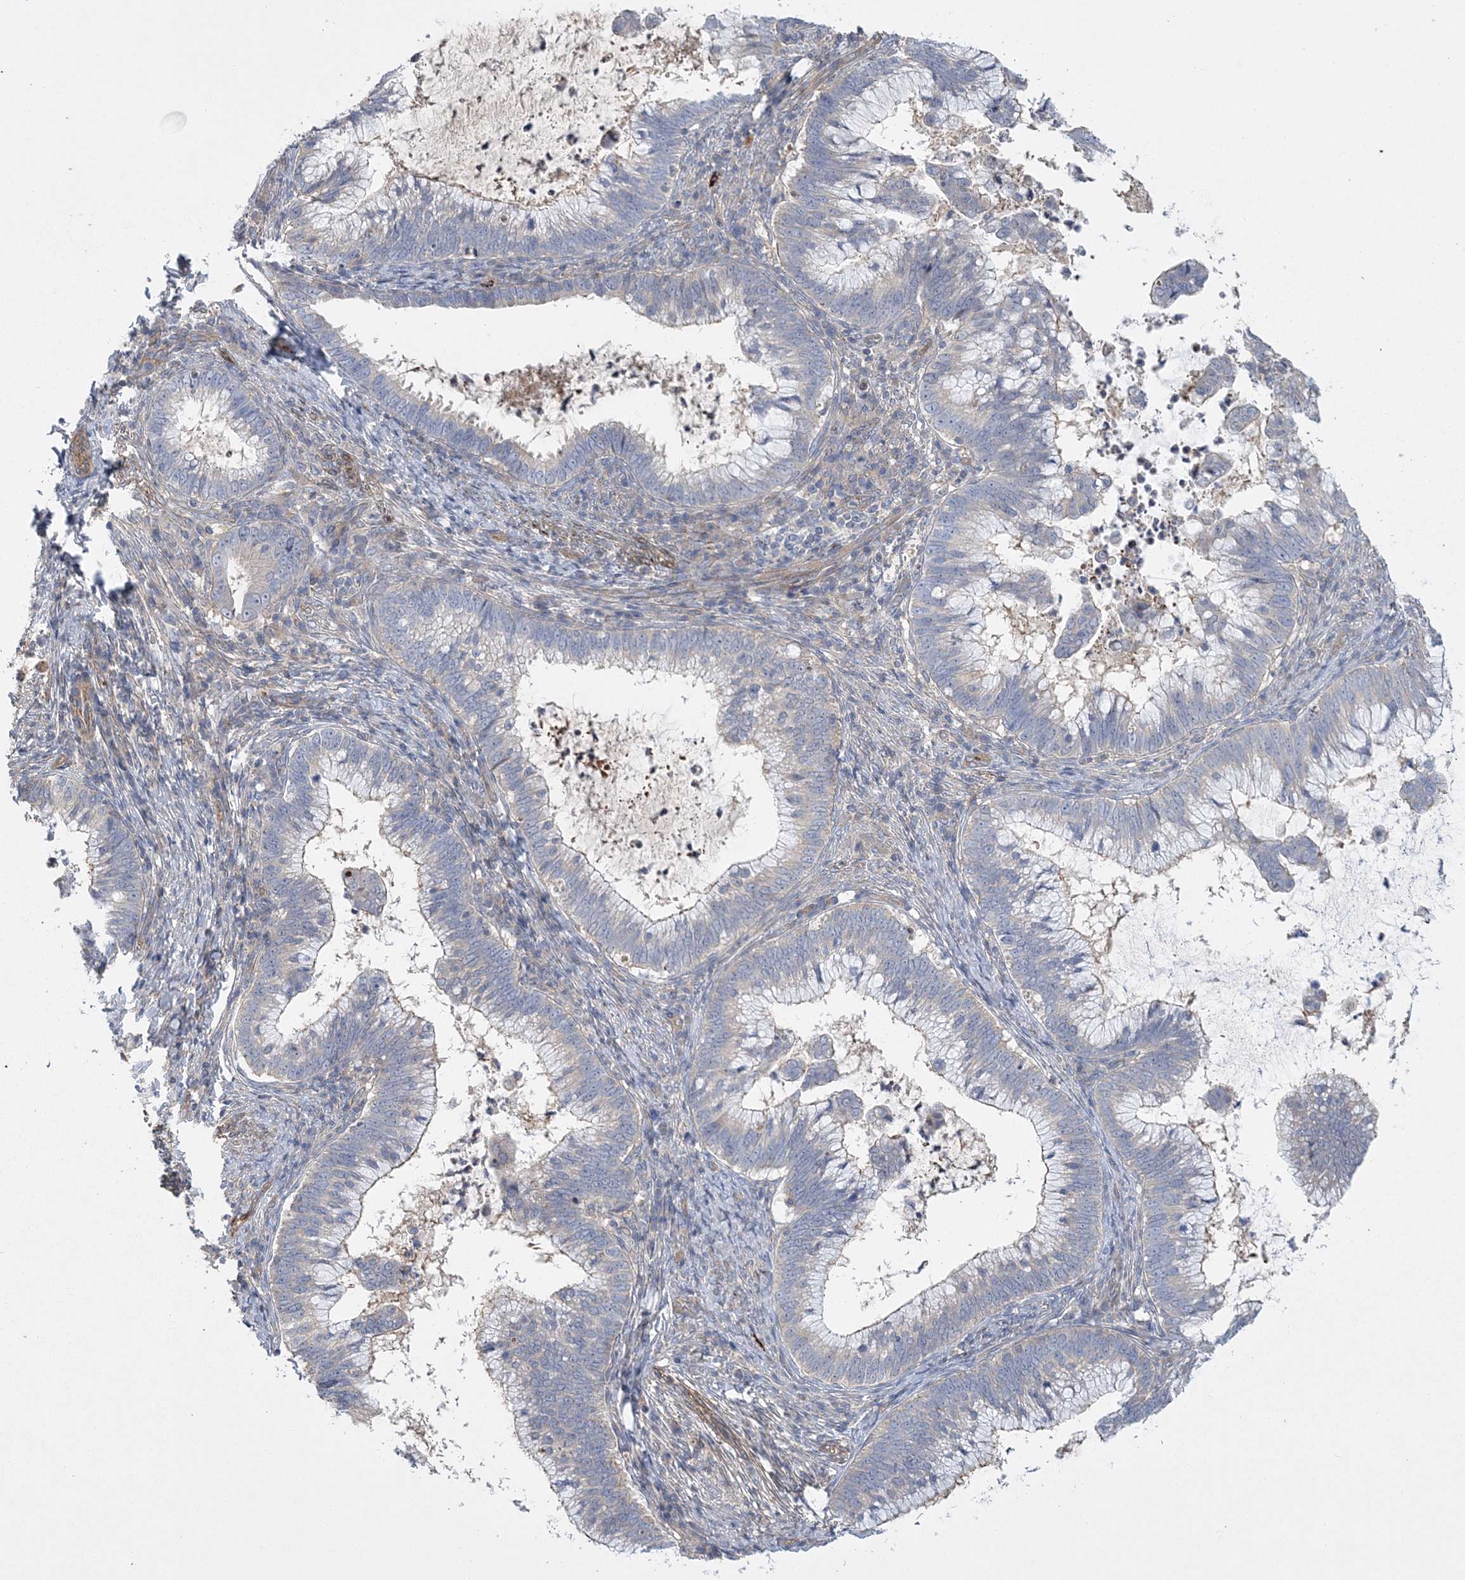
{"staining": {"intensity": "negative", "quantity": "none", "location": "none"}, "tissue": "cervical cancer", "cell_type": "Tumor cells", "image_type": "cancer", "snomed": [{"axis": "morphology", "description": "Adenocarcinoma, NOS"}, {"axis": "topography", "description": "Cervix"}], "caption": "High power microscopy photomicrograph of an IHC photomicrograph of adenocarcinoma (cervical), revealing no significant positivity in tumor cells.", "gene": "CALN1", "patient": {"sex": "female", "age": 36}}